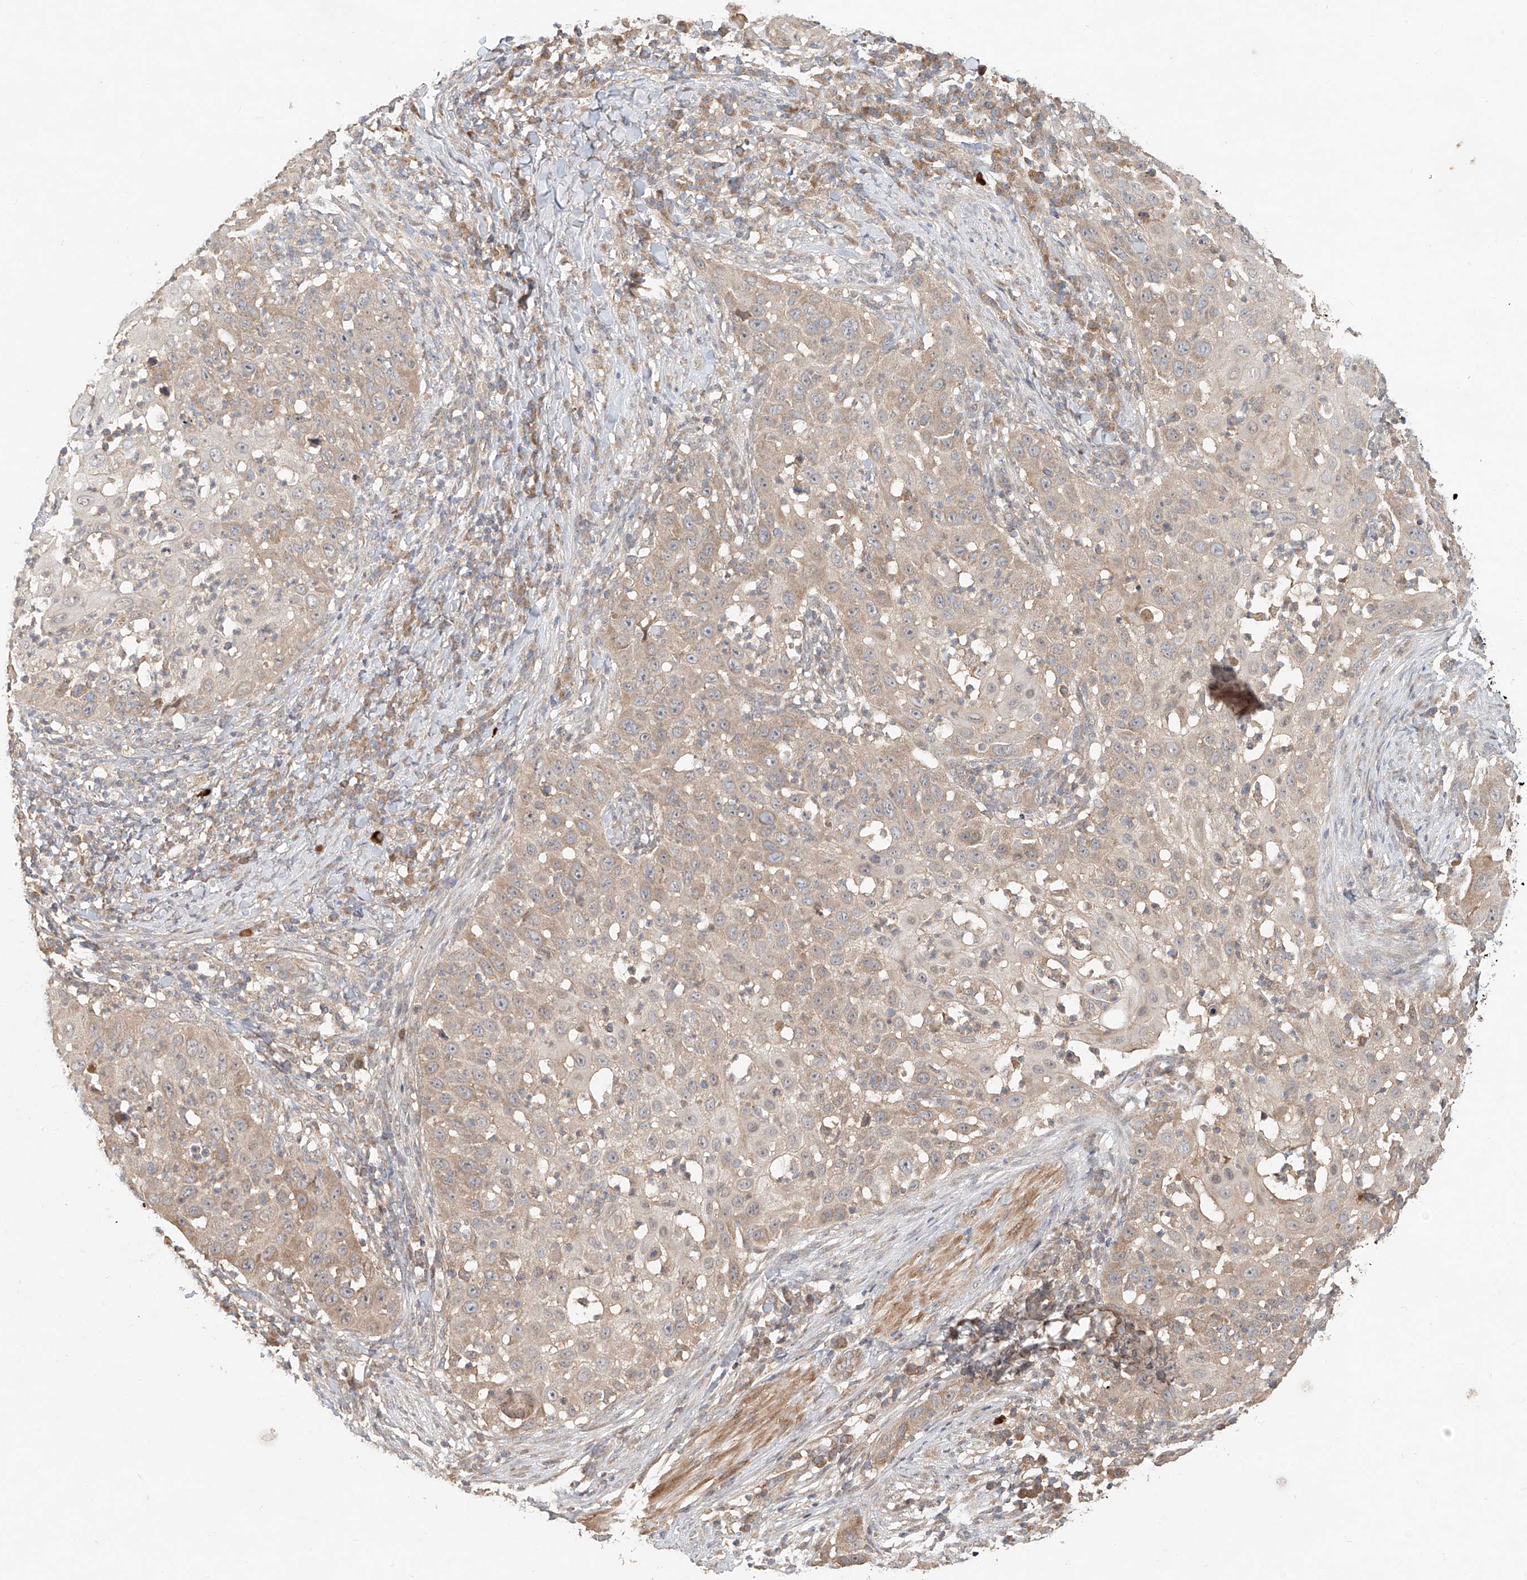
{"staining": {"intensity": "weak", "quantity": "25%-75%", "location": "cytoplasmic/membranous"}, "tissue": "skin cancer", "cell_type": "Tumor cells", "image_type": "cancer", "snomed": [{"axis": "morphology", "description": "Squamous cell carcinoma, NOS"}, {"axis": "topography", "description": "Skin"}], "caption": "High-magnification brightfield microscopy of squamous cell carcinoma (skin) stained with DAB (3,3'-diaminobenzidine) (brown) and counterstained with hematoxylin (blue). tumor cells exhibit weak cytoplasmic/membranous expression is identified in about25%-75% of cells.", "gene": "TMEM61", "patient": {"sex": "female", "age": 44}}